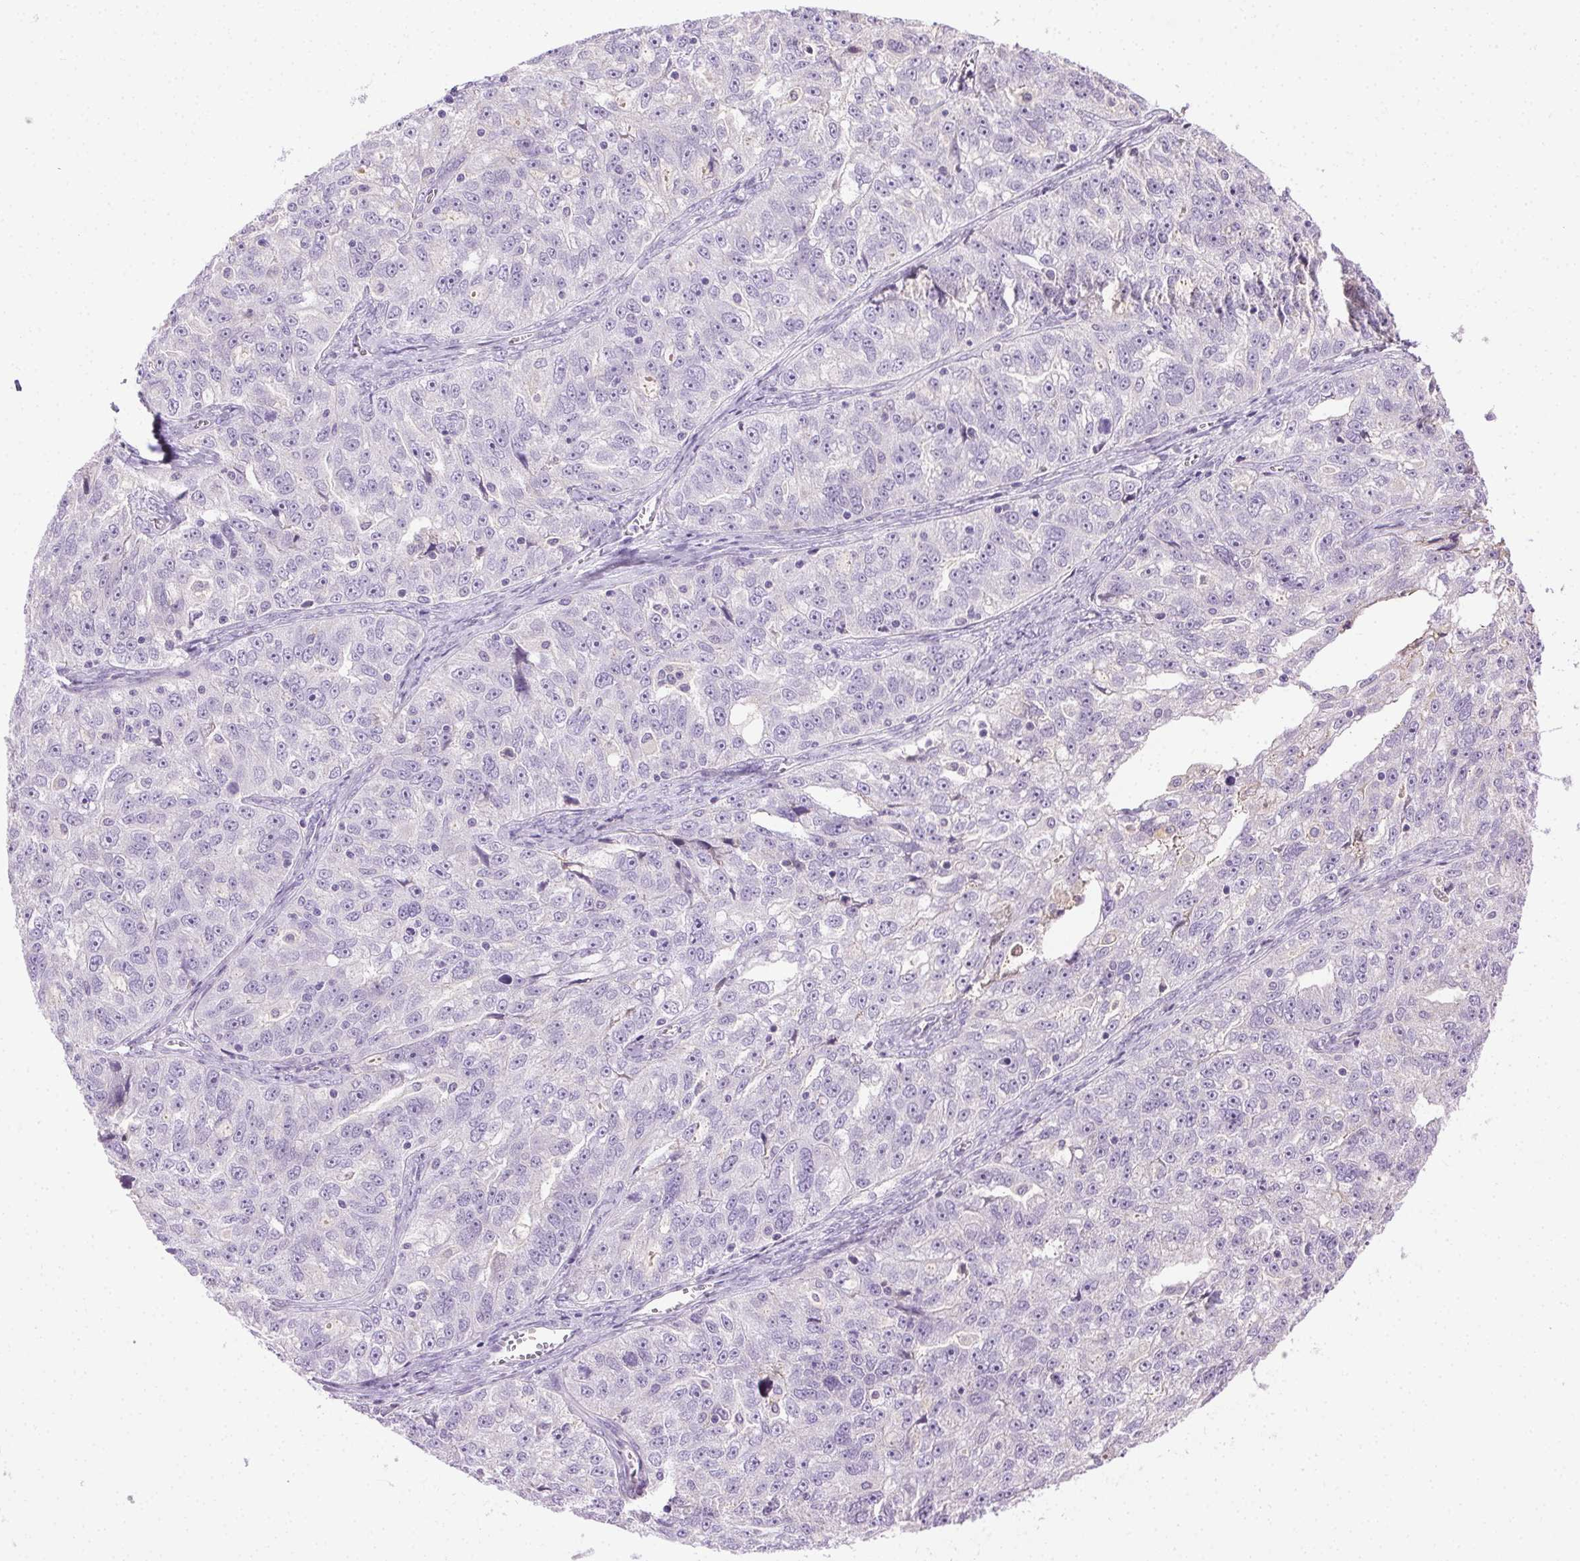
{"staining": {"intensity": "negative", "quantity": "none", "location": "none"}, "tissue": "ovarian cancer", "cell_type": "Tumor cells", "image_type": "cancer", "snomed": [{"axis": "morphology", "description": "Cystadenocarcinoma, serous, NOS"}, {"axis": "topography", "description": "Ovary"}], "caption": "Immunohistochemistry of ovarian cancer (serous cystadenocarcinoma) demonstrates no expression in tumor cells.", "gene": "BPIFB2", "patient": {"sex": "female", "age": 51}}